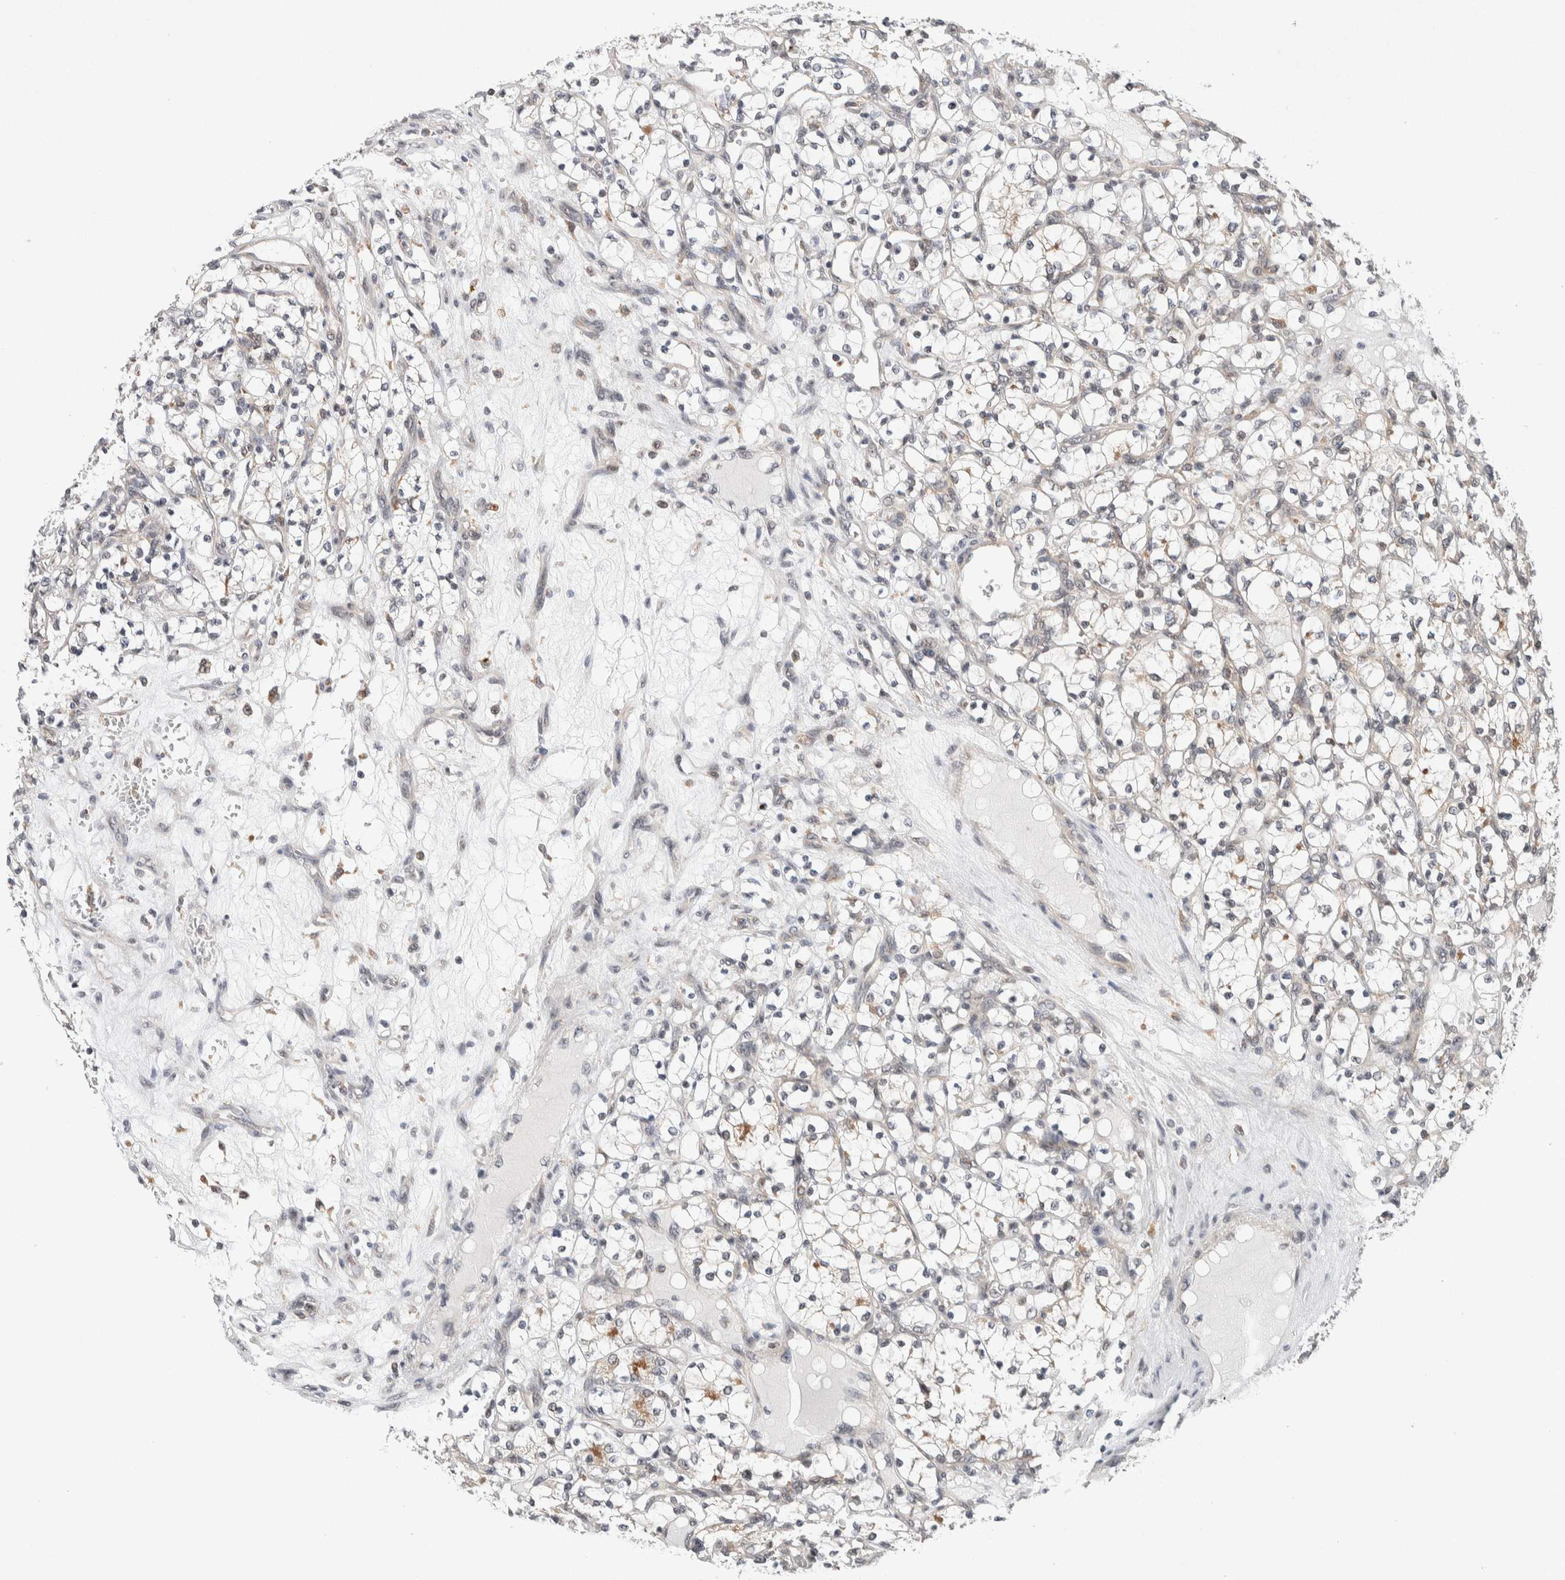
{"staining": {"intensity": "negative", "quantity": "none", "location": "none"}, "tissue": "renal cancer", "cell_type": "Tumor cells", "image_type": "cancer", "snomed": [{"axis": "morphology", "description": "Adenocarcinoma, NOS"}, {"axis": "topography", "description": "Kidney"}], "caption": "There is no significant staining in tumor cells of renal cancer.", "gene": "KCNK1", "patient": {"sex": "female", "age": 69}}